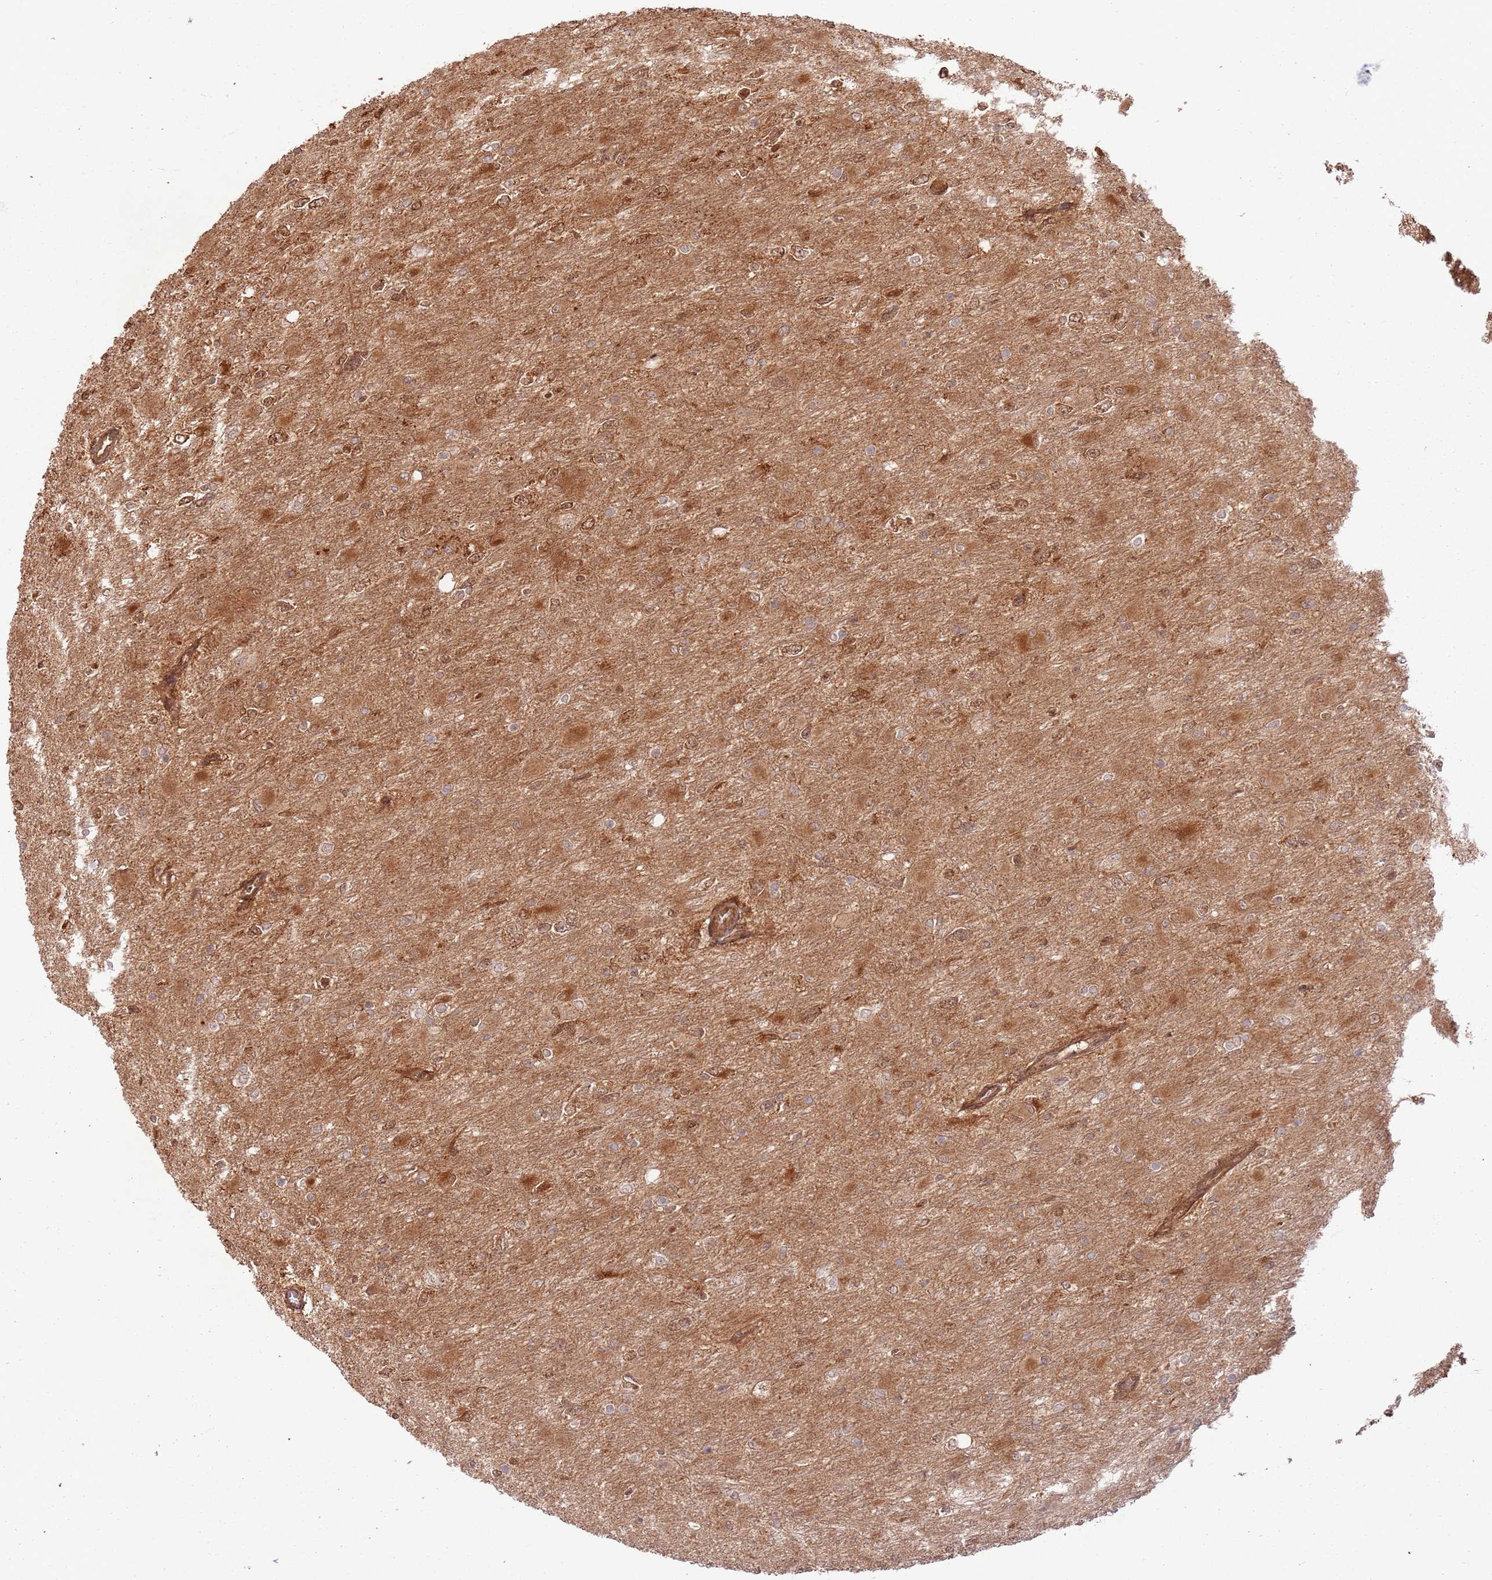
{"staining": {"intensity": "moderate", "quantity": "<25%", "location": "cytoplasmic/membranous,nuclear"}, "tissue": "glioma", "cell_type": "Tumor cells", "image_type": "cancer", "snomed": [{"axis": "morphology", "description": "Glioma, malignant, High grade"}, {"axis": "topography", "description": "Cerebral cortex"}], "caption": "Immunohistochemical staining of glioma demonstrates low levels of moderate cytoplasmic/membranous and nuclear staining in about <25% of tumor cells.", "gene": "TBC1D13", "patient": {"sex": "female", "age": 36}}